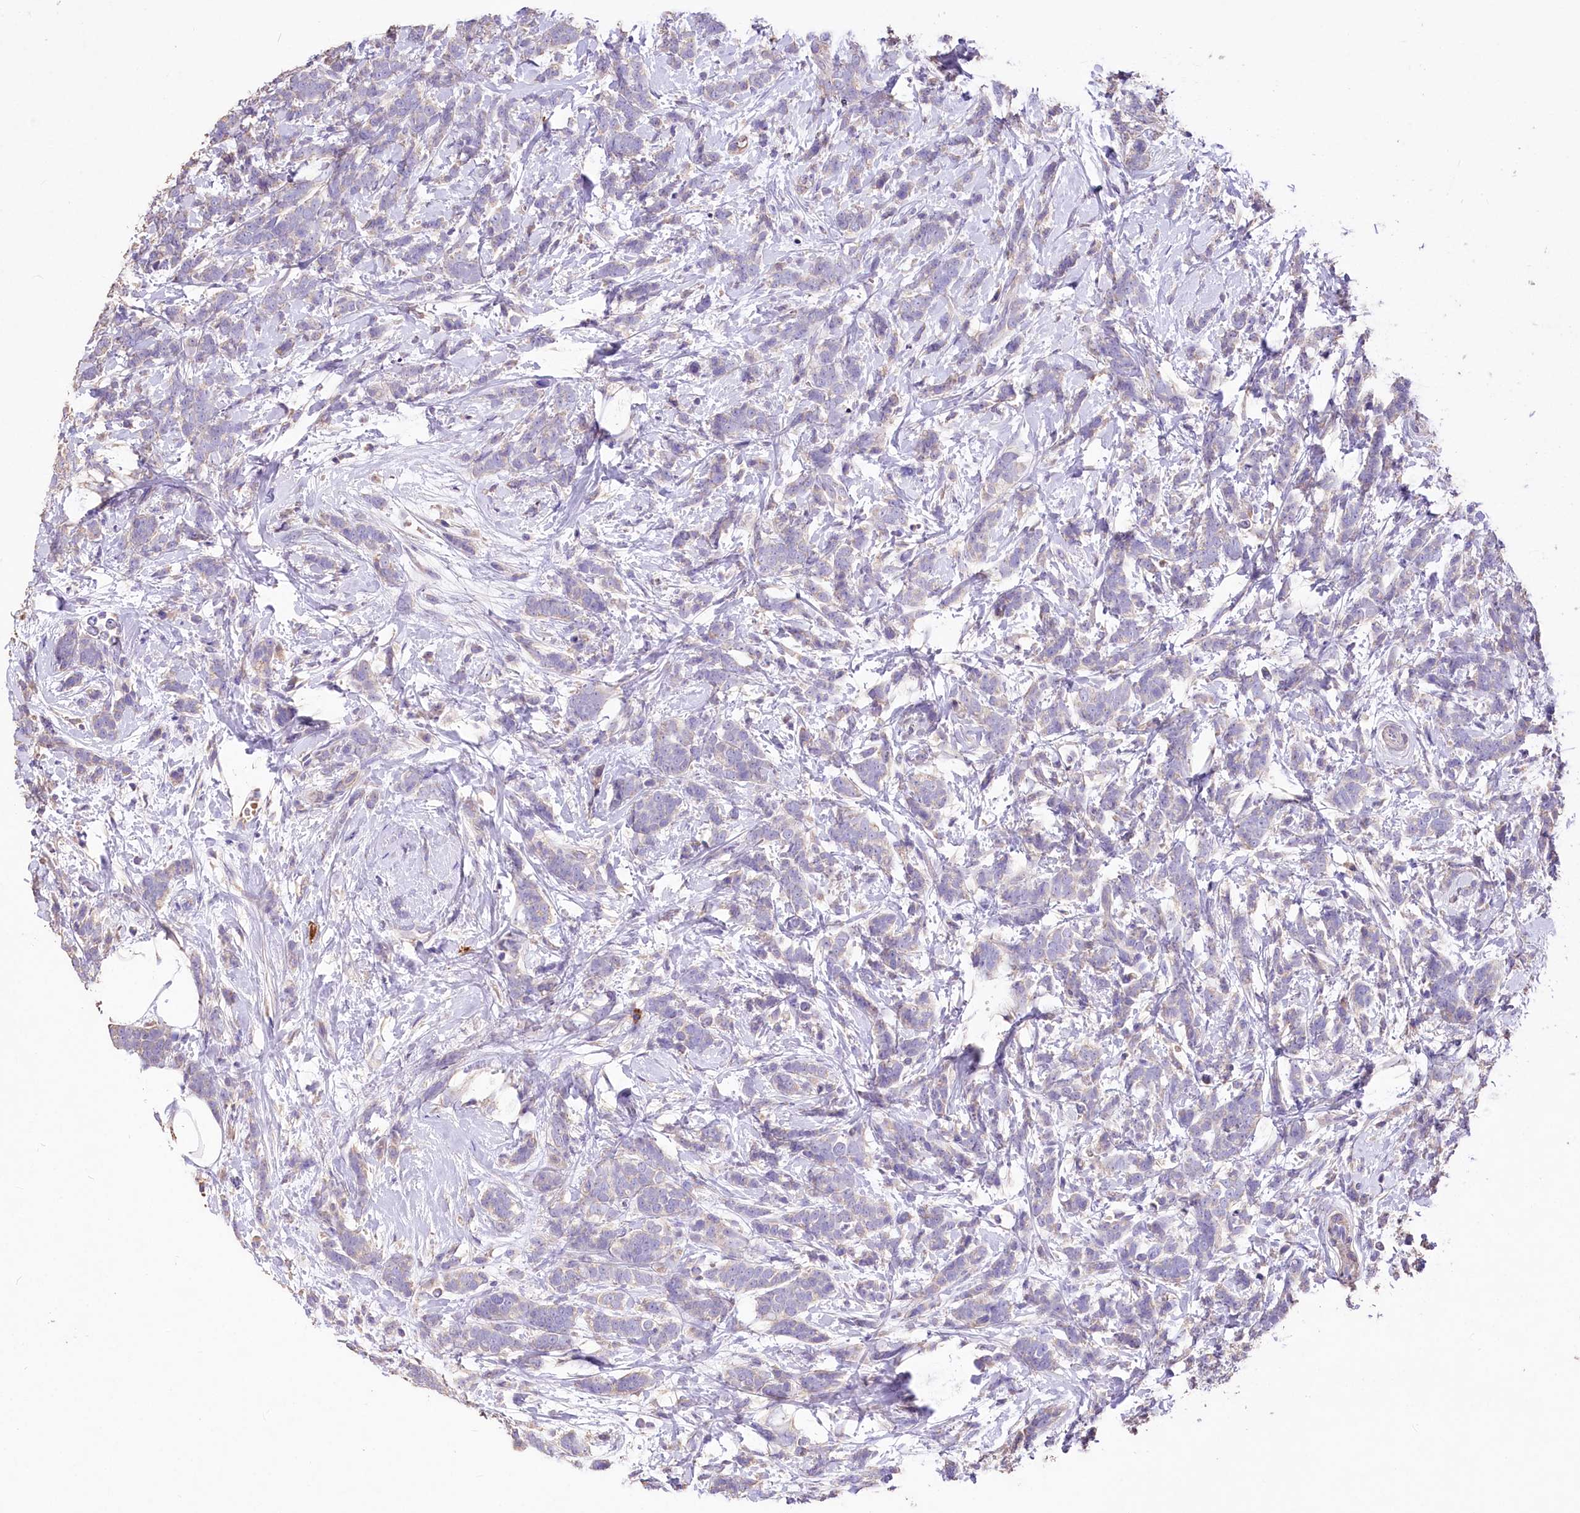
{"staining": {"intensity": "negative", "quantity": "none", "location": "none"}, "tissue": "breast cancer", "cell_type": "Tumor cells", "image_type": "cancer", "snomed": [{"axis": "morphology", "description": "Lobular carcinoma"}, {"axis": "topography", "description": "Breast"}], "caption": "Tumor cells are negative for protein expression in human breast cancer (lobular carcinoma).", "gene": "PCYOX1L", "patient": {"sex": "female", "age": 58}}